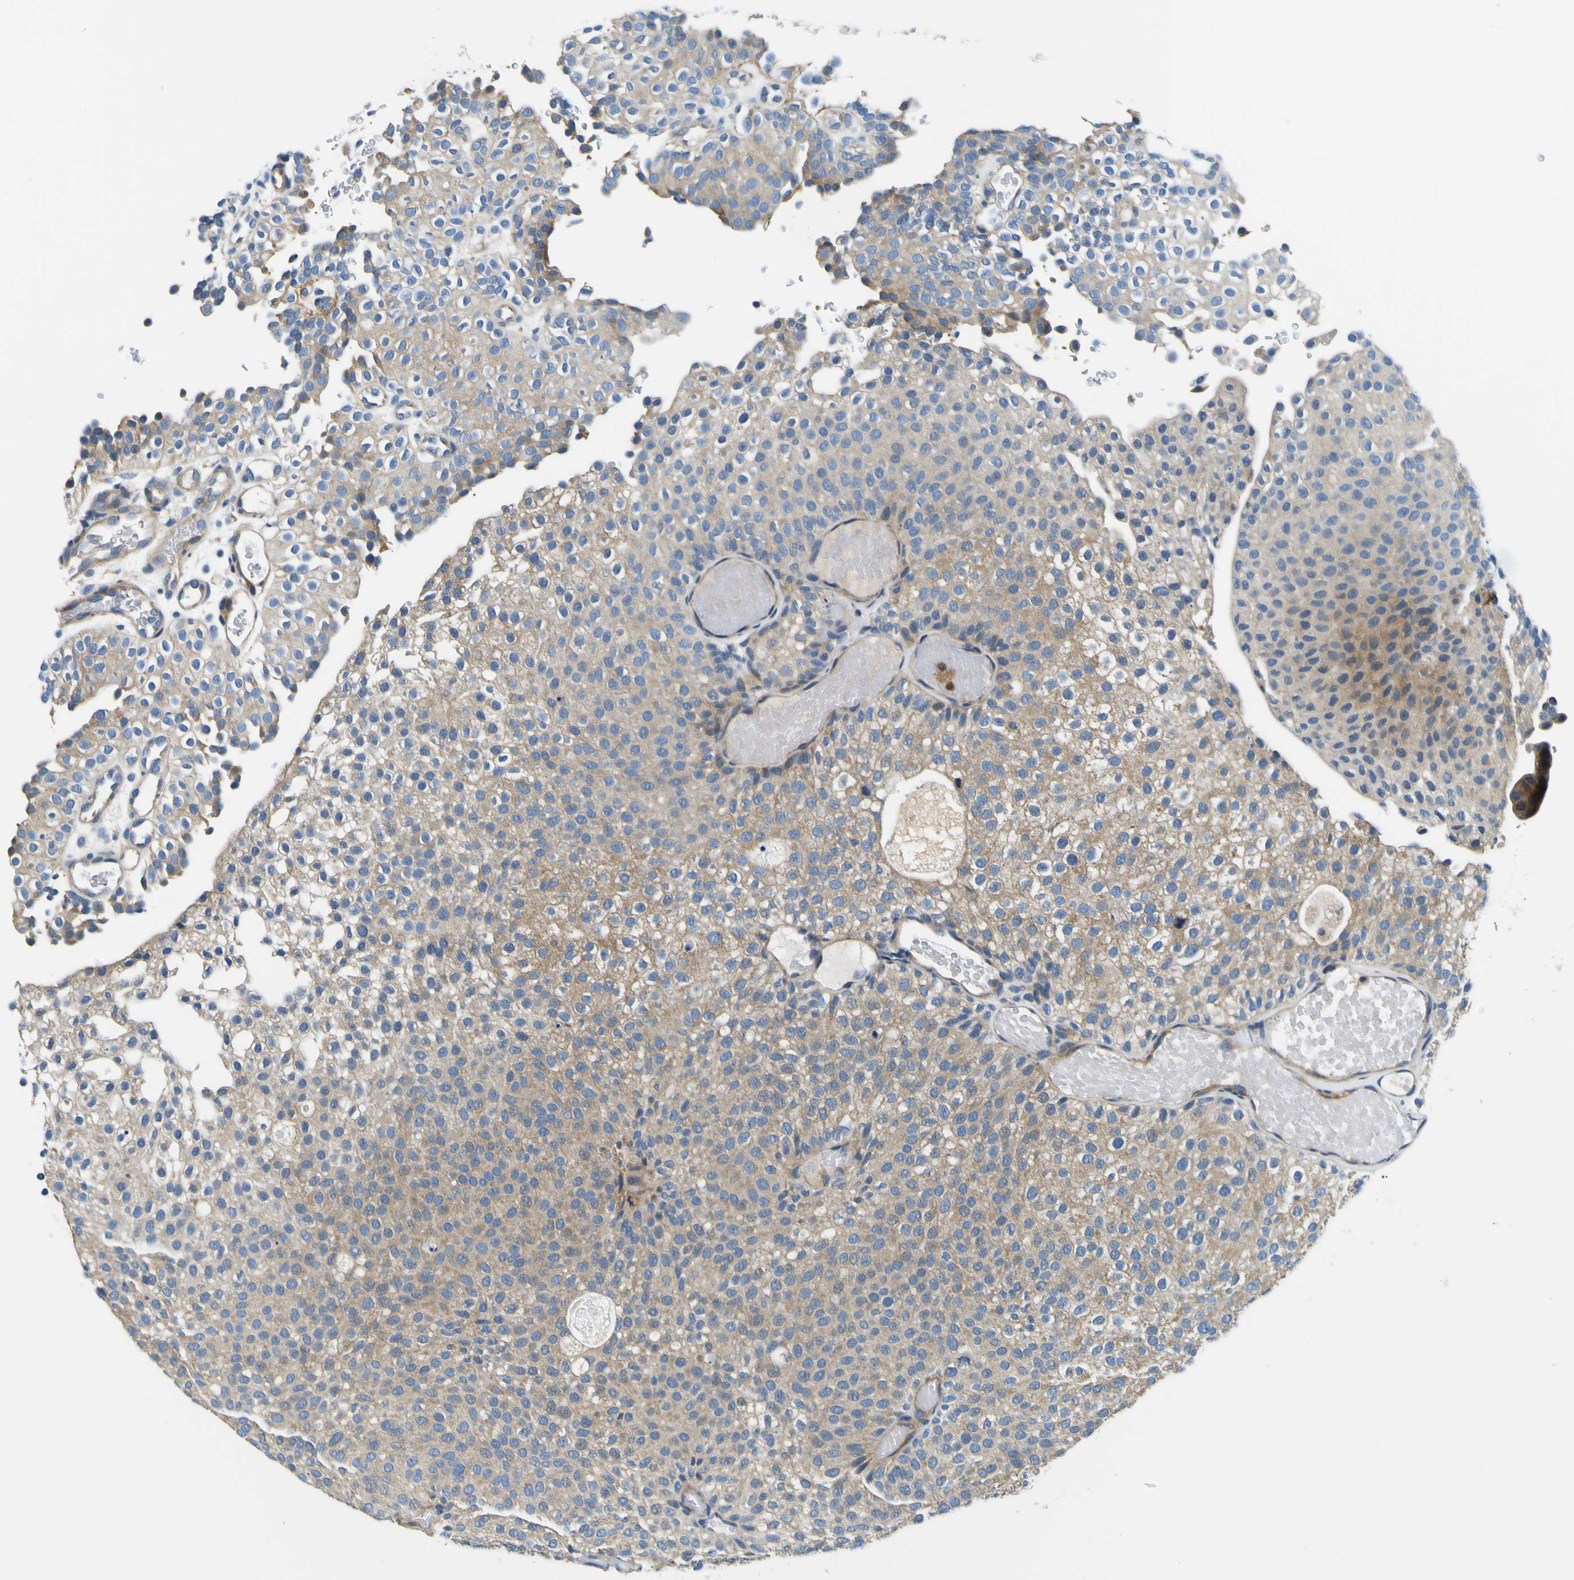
{"staining": {"intensity": "moderate", "quantity": "25%-75%", "location": "cytoplasmic/membranous"}, "tissue": "urothelial cancer", "cell_type": "Tumor cells", "image_type": "cancer", "snomed": [{"axis": "morphology", "description": "Urothelial carcinoma, Low grade"}, {"axis": "topography", "description": "Urinary bladder"}], "caption": "Tumor cells display medium levels of moderate cytoplasmic/membranous positivity in about 25%-75% of cells in urothelial cancer.", "gene": "CLSTN1", "patient": {"sex": "male", "age": 78}}